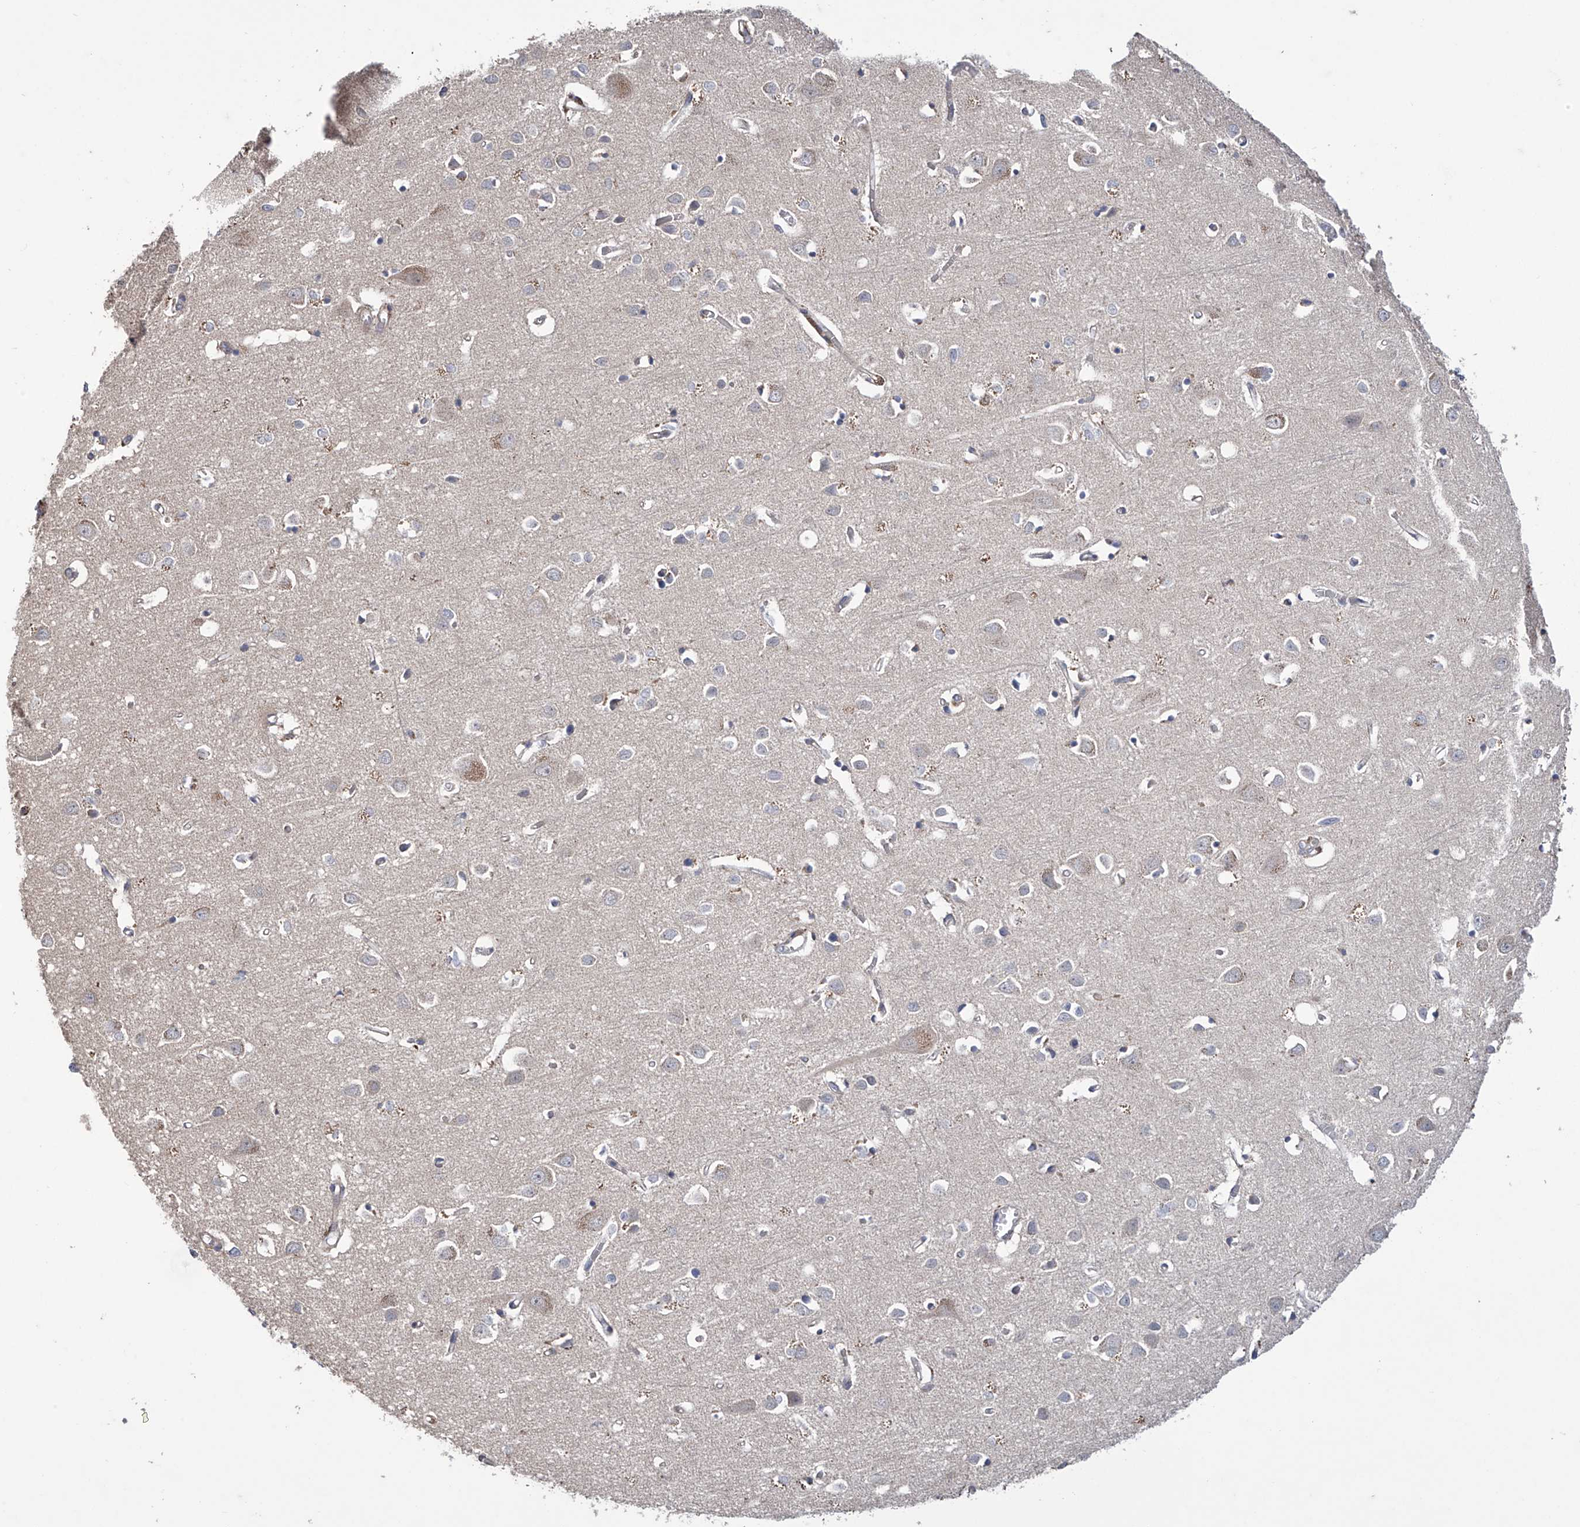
{"staining": {"intensity": "moderate", "quantity": "25%-75%", "location": "cytoplasmic/membranous"}, "tissue": "cerebral cortex", "cell_type": "Endothelial cells", "image_type": "normal", "snomed": [{"axis": "morphology", "description": "Normal tissue, NOS"}, {"axis": "topography", "description": "Cerebral cortex"}], "caption": "Protein staining demonstrates moderate cytoplasmic/membranous positivity in approximately 25%-75% of endothelial cells in unremarkable cerebral cortex.", "gene": "TRIM60", "patient": {"sex": "female", "age": 64}}